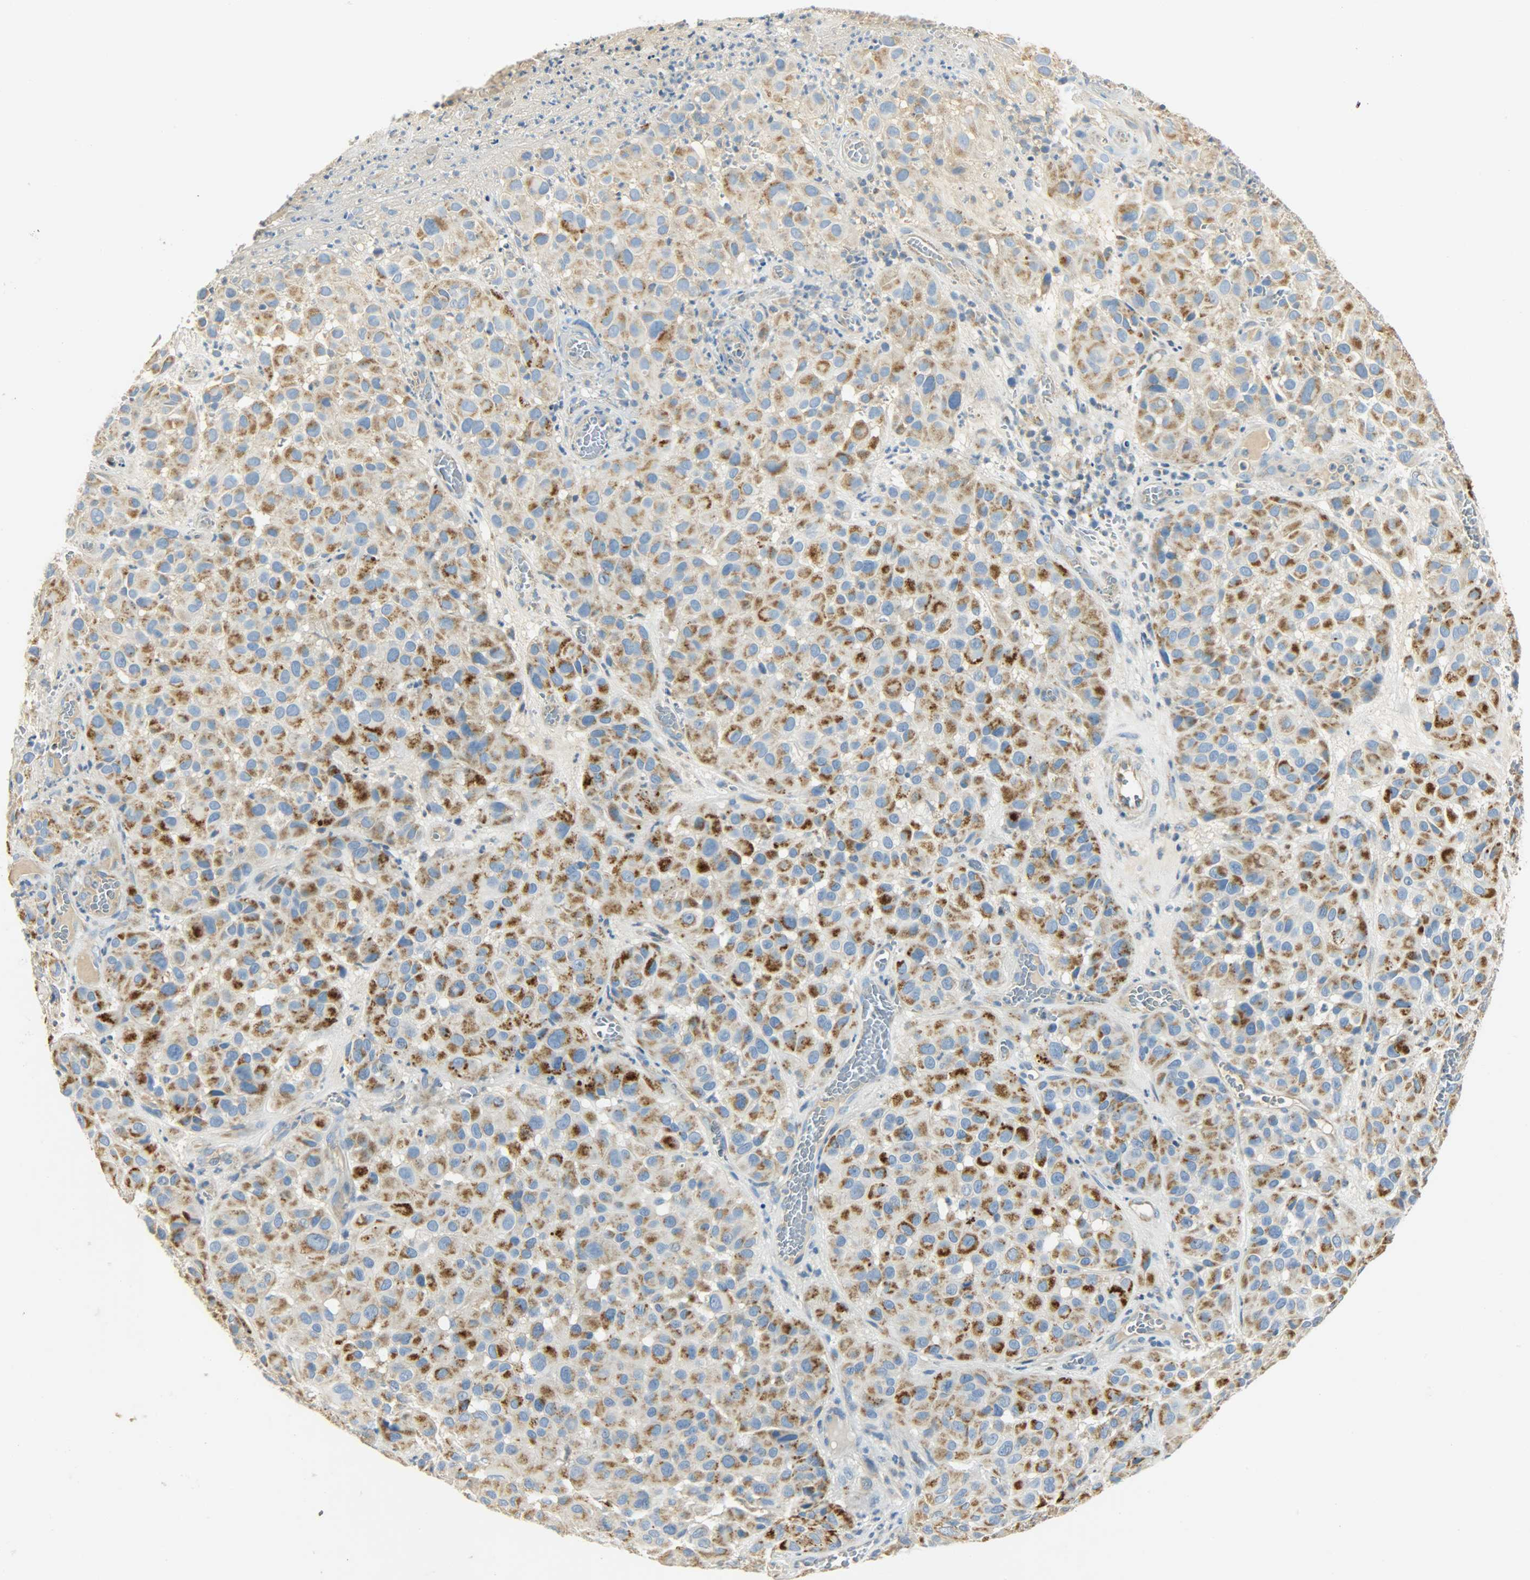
{"staining": {"intensity": "strong", "quantity": ">75%", "location": "cytoplasmic/membranous"}, "tissue": "melanoma", "cell_type": "Tumor cells", "image_type": "cancer", "snomed": [{"axis": "morphology", "description": "Malignant melanoma, NOS"}, {"axis": "topography", "description": "Skin"}], "caption": "Protein analysis of malignant melanoma tissue displays strong cytoplasmic/membranous staining in about >75% of tumor cells.", "gene": "NNT", "patient": {"sex": "female", "age": 21}}